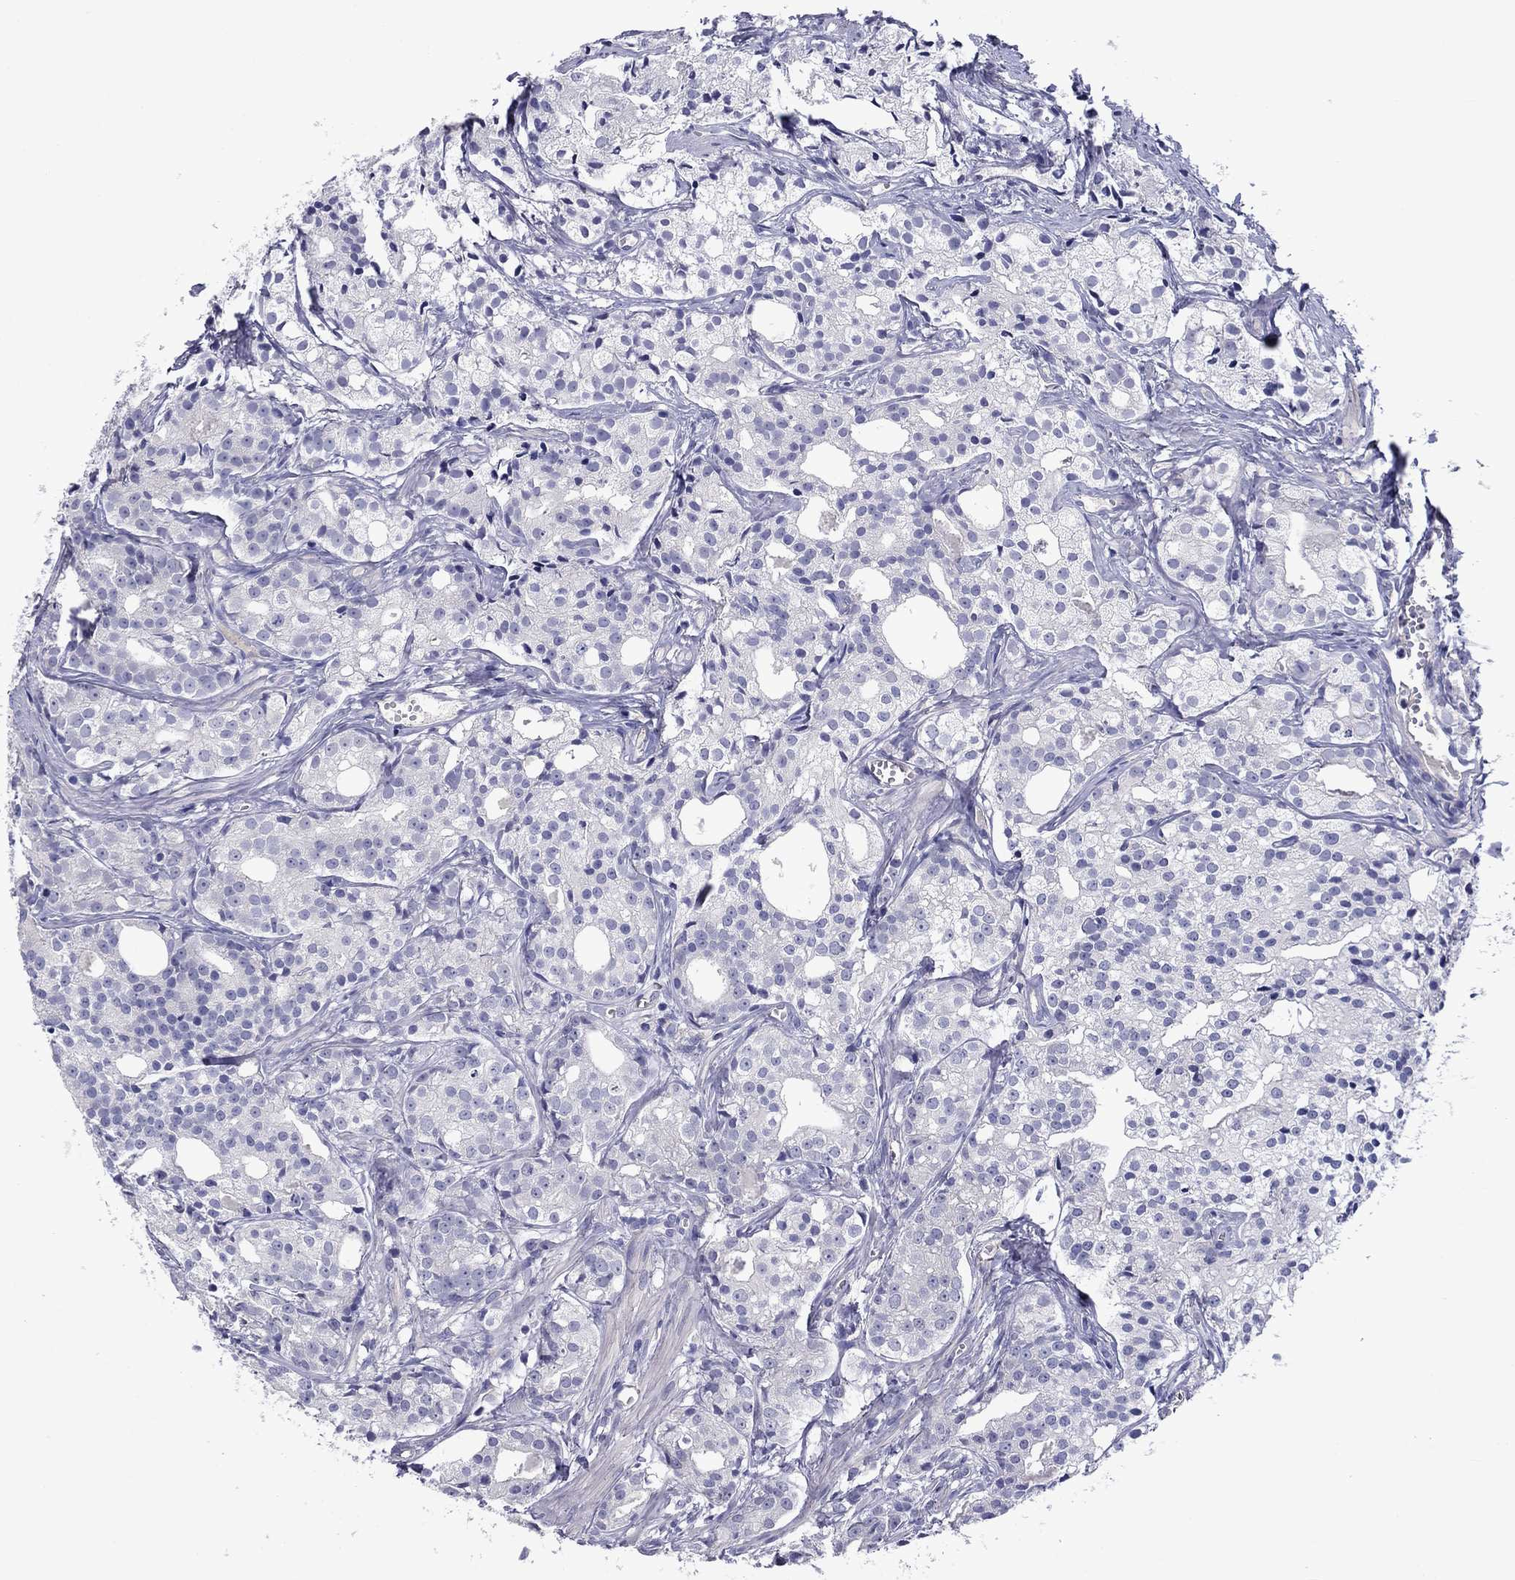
{"staining": {"intensity": "negative", "quantity": "none", "location": "none"}, "tissue": "prostate cancer", "cell_type": "Tumor cells", "image_type": "cancer", "snomed": [{"axis": "morphology", "description": "Adenocarcinoma, Medium grade"}, {"axis": "topography", "description": "Prostate"}], "caption": "High power microscopy histopathology image of an immunohistochemistry (IHC) image of prostate medium-grade adenocarcinoma, revealing no significant positivity in tumor cells.", "gene": "CNDP1", "patient": {"sex": "male", "age": 74}}